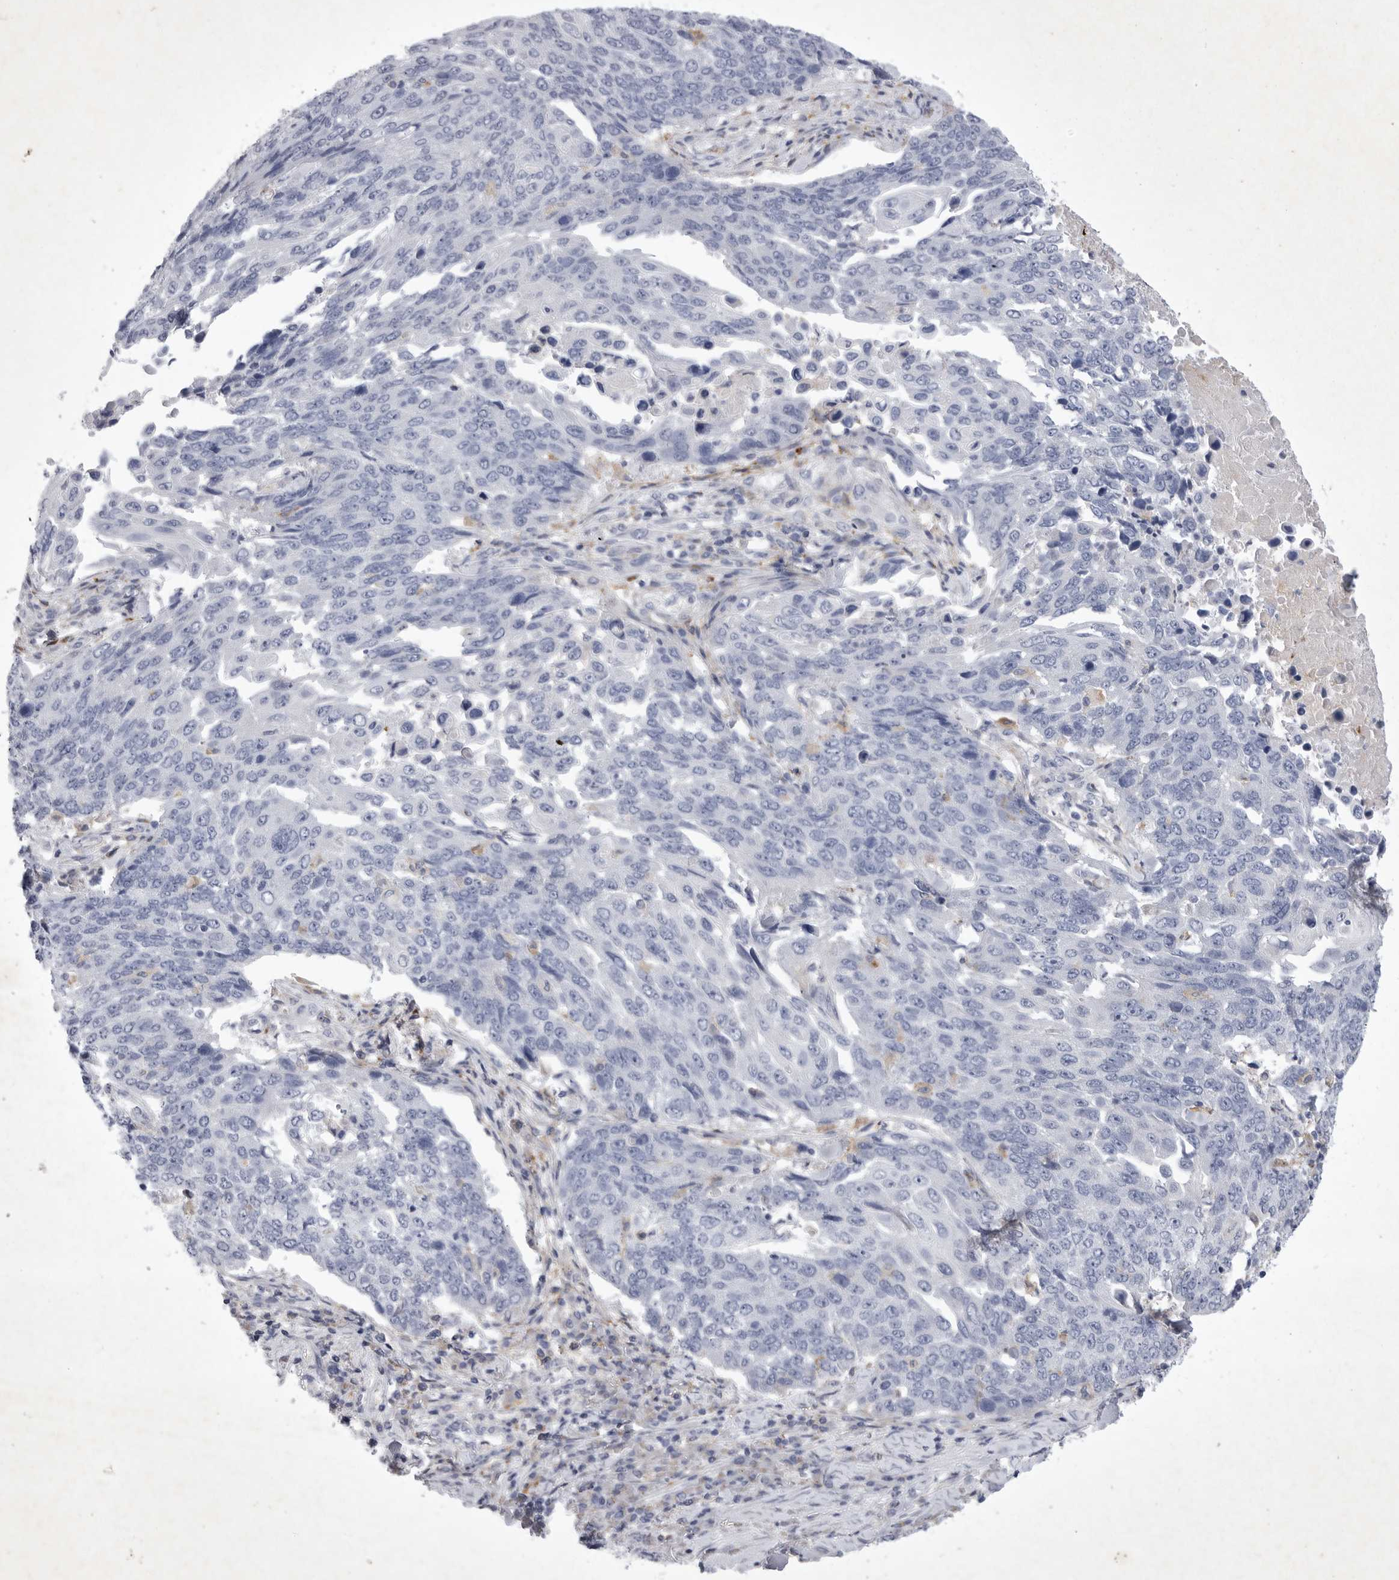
{"staining": {"intensity": "negative", "quantity": "none", "location": "none"}, "tissue": "lung cancer", "cell_type": "Tumor cells", "image_type": "cancer", "snomed": [{"axis": "morphology", "description": "Squamous cell carcinoma, NOS"}, {"axis": "topography", "description": "Lung"}], "caption": "Tumor cells are negative for protein expression in human lung cancer.", "gene": "SIGLEC10", "patient": {"sex": "male", "age": 66}}